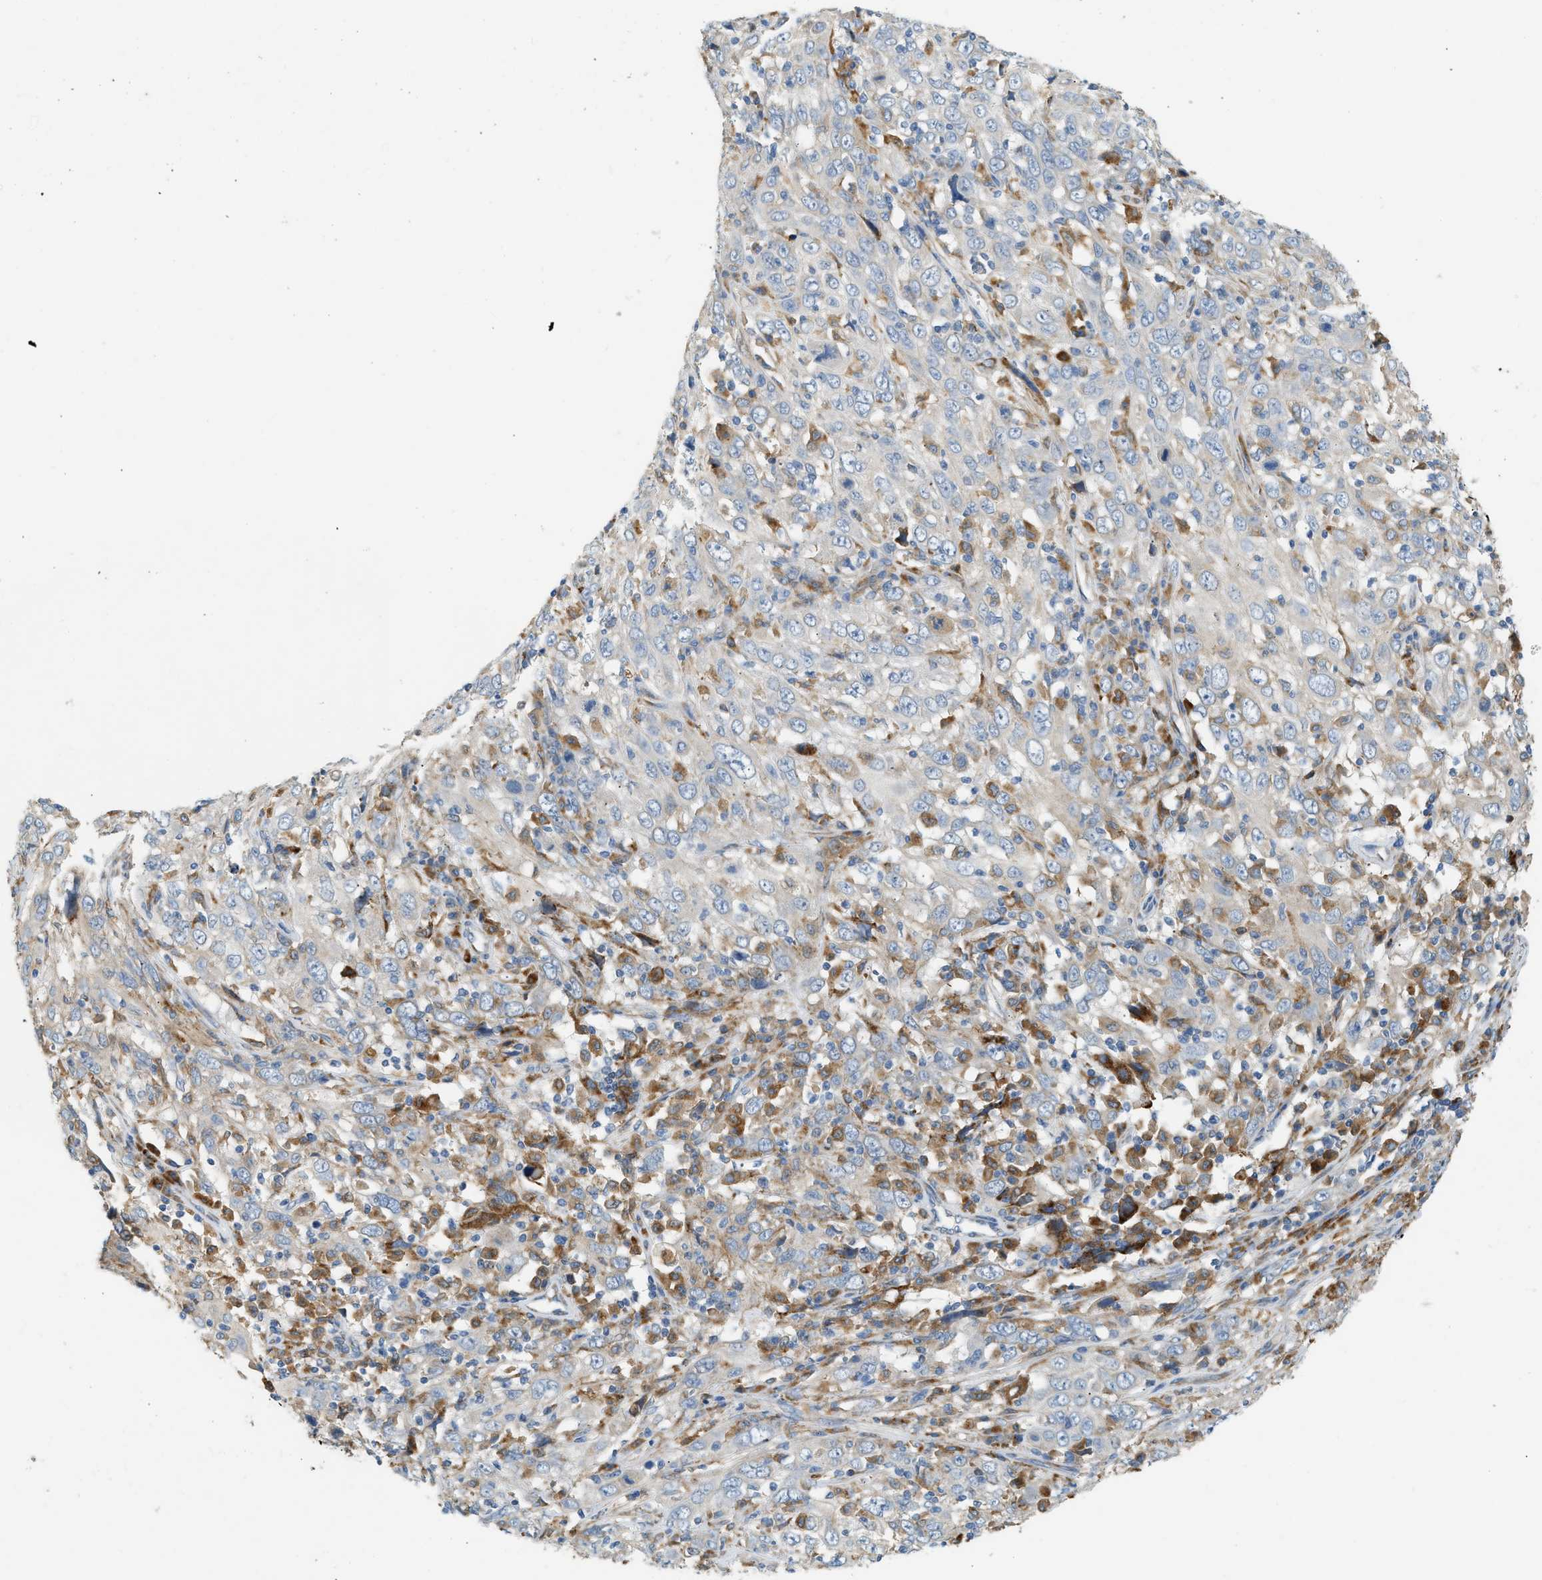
{"staining": {"intensity": "weak", "quantity": ">75%", "location": "cytoplasmic/membranous"}, "tissue": "cervical cancer", "cell_type": "Tumor cells", "image_type": "cancer", "snomed": [{"axis": "morphology", "description": "Squamous cell carcinoma, NOS"}, {"axis": "topography", "description": "Cervix"}], "caption": "Squamous cell carcinoma (cervical) stained for a protein (brown) demonstrates weak cytoplasmic/membranous positive positivity in approximately >75% of tumor cells.", "gene": "CTSB", "patient": {"sex": "female", "age": 46}}